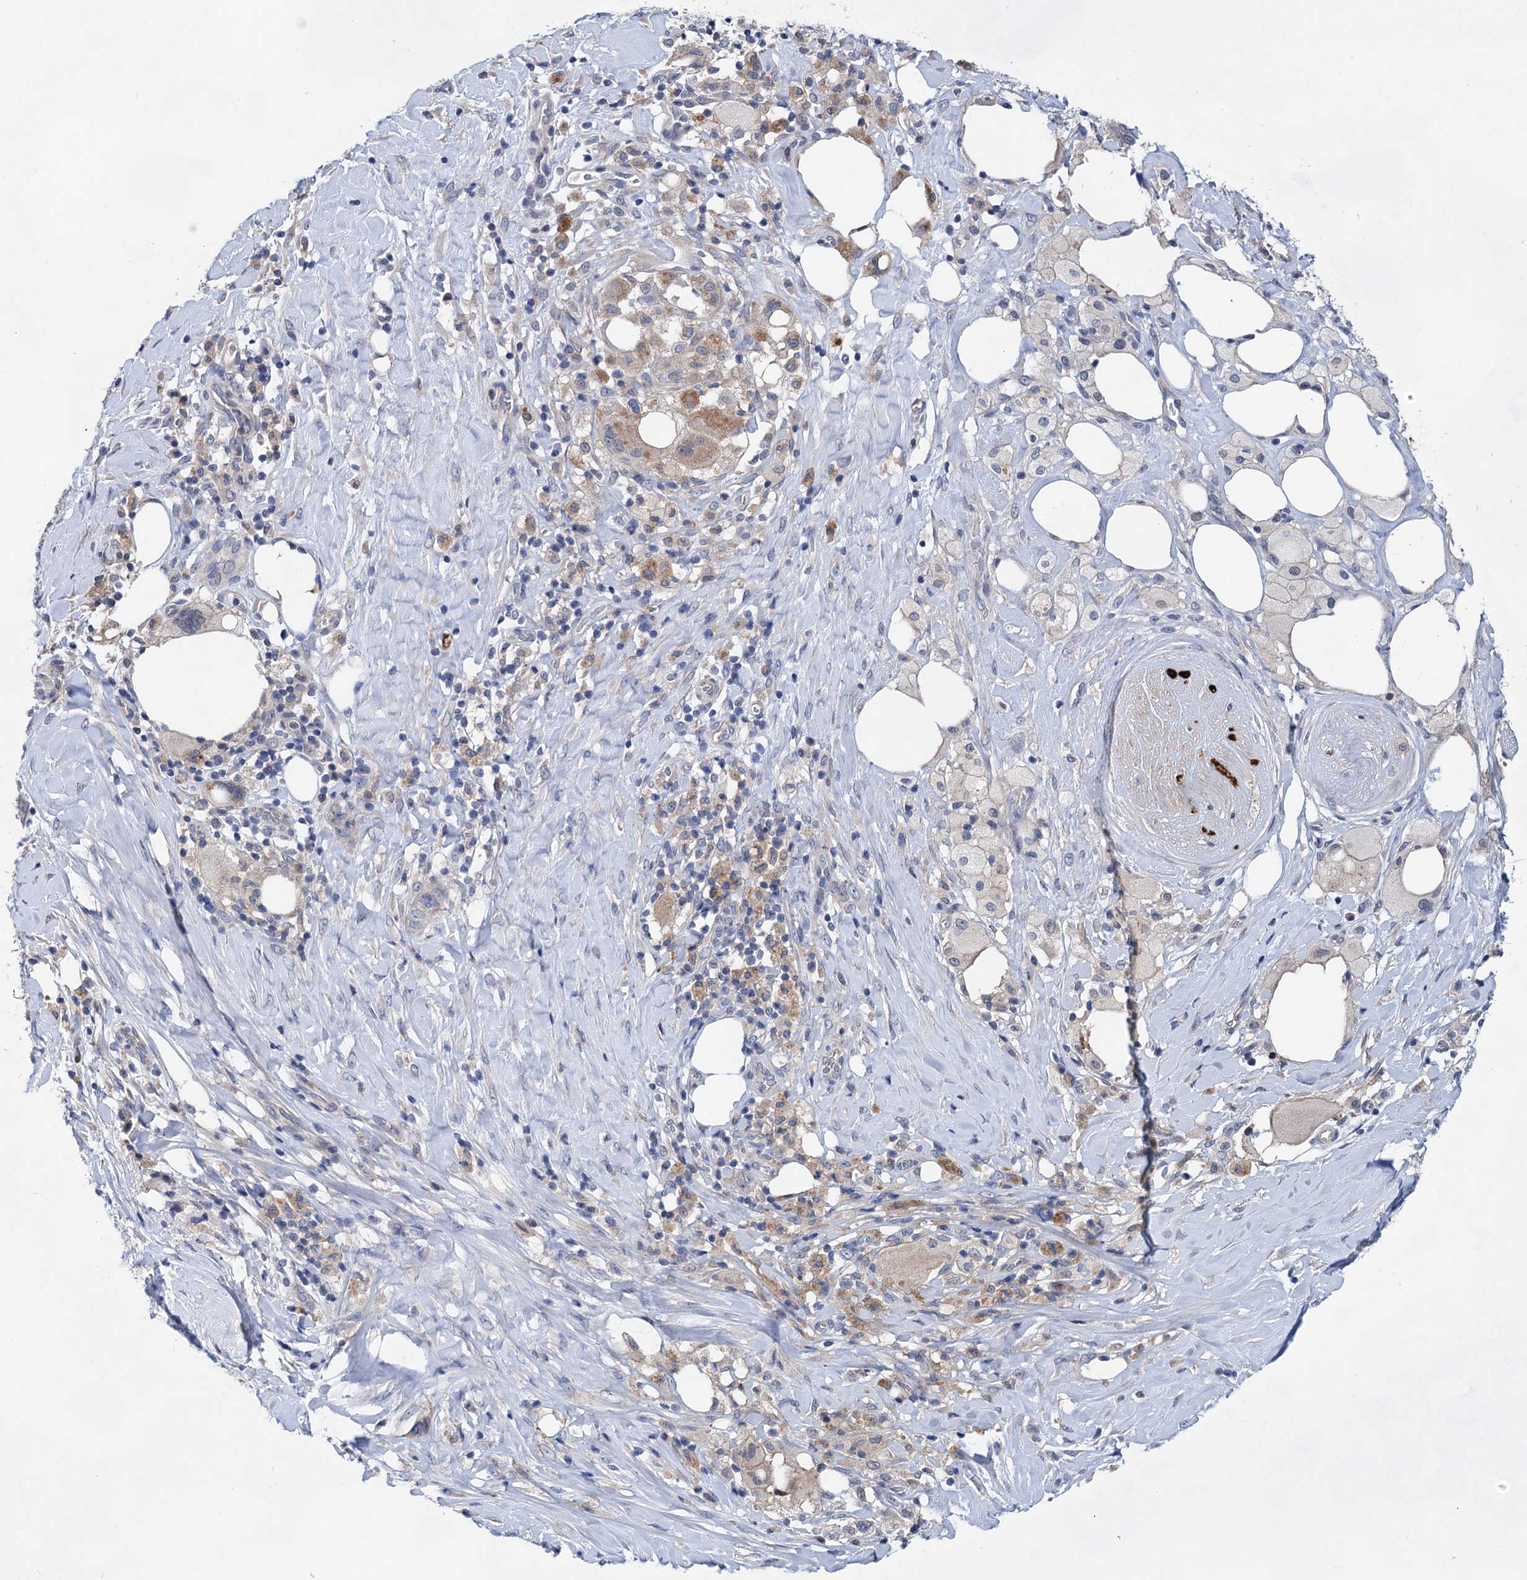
{"staining": {"intensity": "weak", "quantity": "<25%", "location": "cytoplasmic/membranous"}, "tissue": "pancreatic cancer", "cell_type": "Tumor cells", "image_type": "cancer", "snomed": [{"axis": "morphology", "description": "Adenocarcinoma, NOS"}, {"axis": "topography", "description": "Pancreas"}], "caption": "Tumor cells are negative for protein expression in human adenocarcinoma (pancreatic).", "gene": "MORN3", "patient": {"sex": "male", "age": 58}}